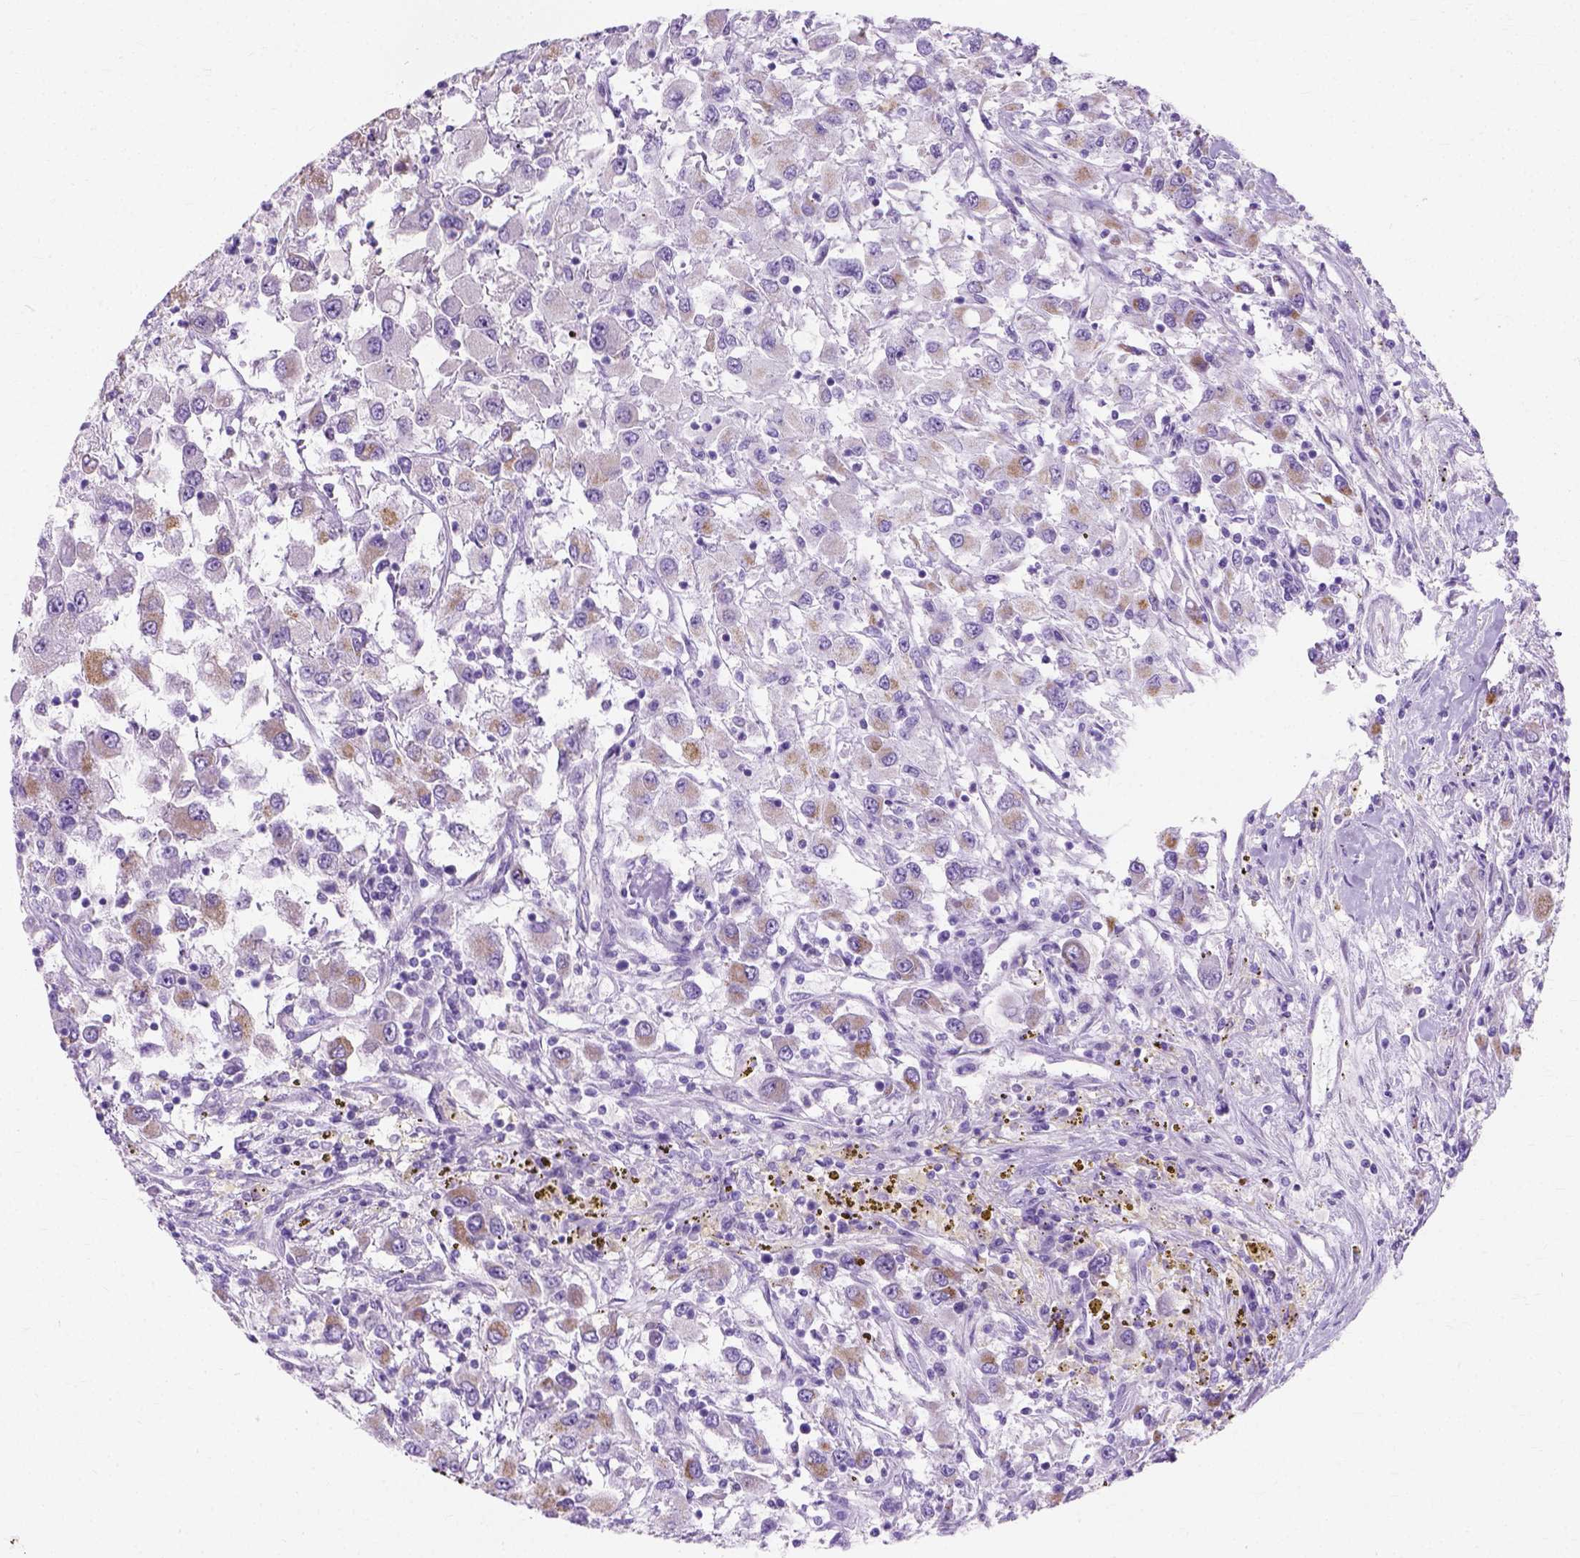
{"staining": {"intensity": "moderate", "quantity": "<25%", "location": "cytoplasmic/membranous"}, "tissue": "renal cancer", "cell_type": "Tumor cells", "image_type": "cancer", "snomed": [{"axis": "morphology", "description": "Adenocarcinoma, NOS"}, {"axis": "topography", "description": "Kidney"}], "caption": "This is a histology image of immunohistochemistry (IHC) staining of renal adenocarcinoma, which shows moderate positivity in the cytoplasmic/membranous of tumor cells.", "gene": "MYH15", "patient": {"sex": "female", "age": 67}}